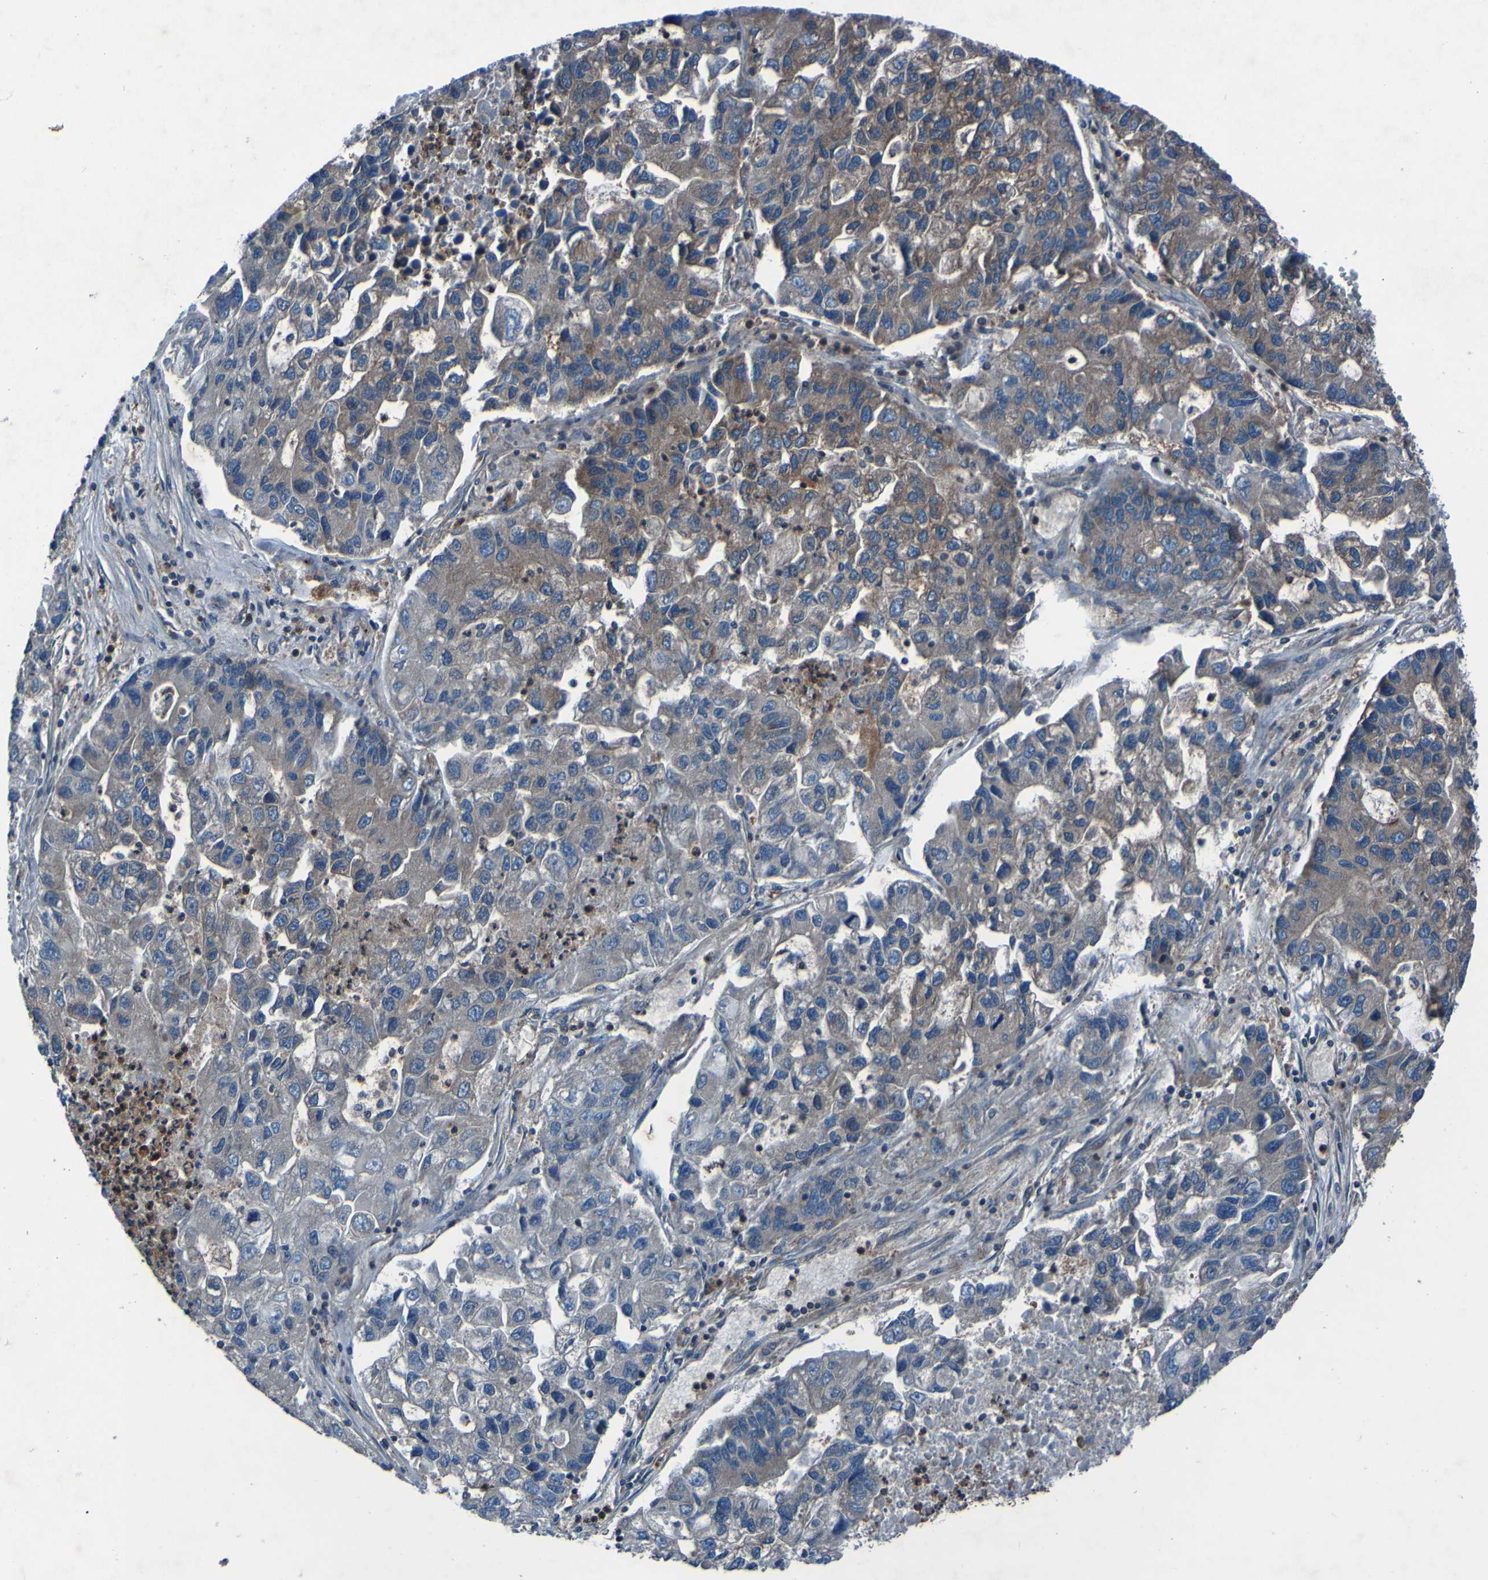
{"staining": {"intensity": "moderate", "quantity": "25%-75%", "location": "cytoplasmic/membranous"}, "tissue": "lung cancer", "cell_type": "Tumor cells", "image_type": "cancer", "snomed": [{"axis": "morphology", "description": "Adenocarcinoma, NOS"}, {"axis": "topography", "description": "Lung"}], "caption": "DAB immunohistochemical staining of human lung cancer (adenocarcinoma) demonstrates moderate cytoplasmic/membranous protein expression in about 25%-75% of tumor cells. (IHC, brightfield microscopy, high magnification).", "gene": "RAB5B", "patient": {"sex": "female", "age": 51}}